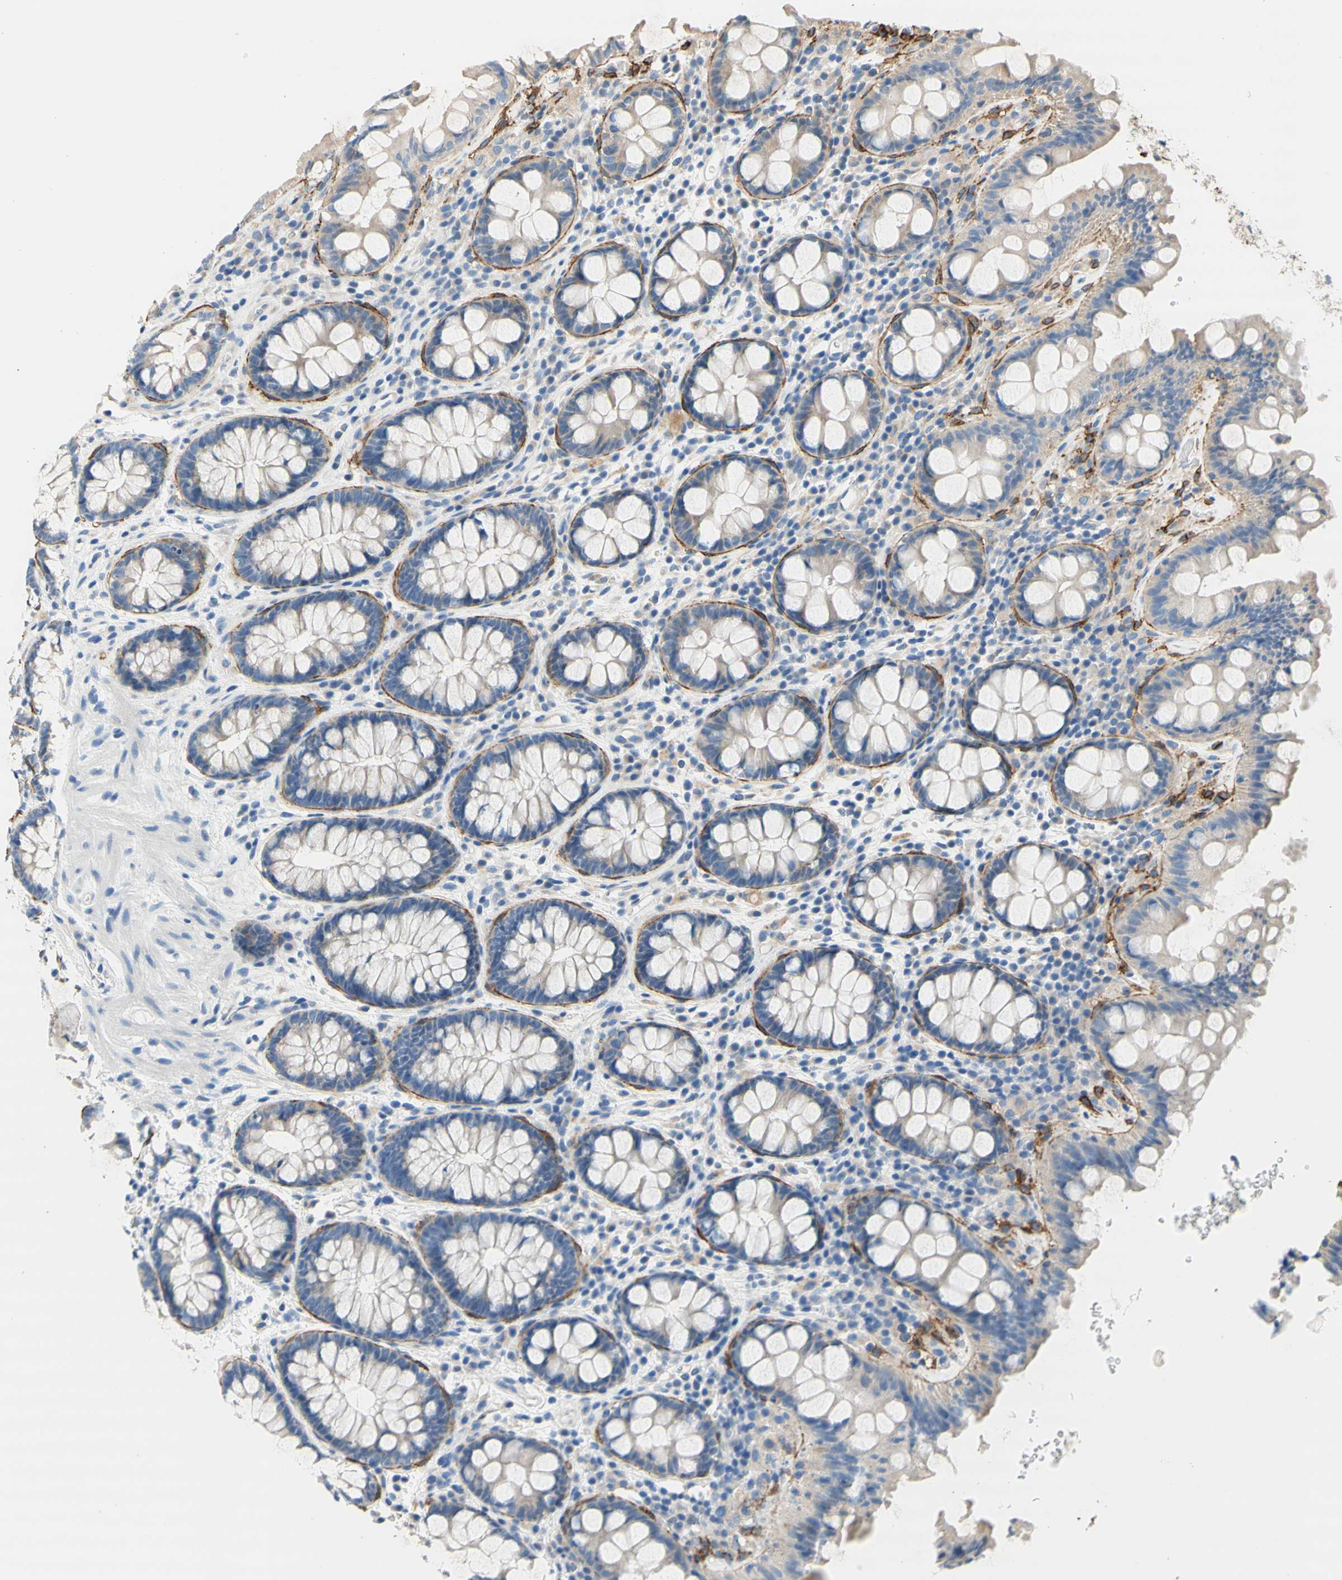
{"staining": {"intensity": "negative", "quantity": "none", "location": "none"}, "tissue": "colon", "cell_type": "Endothelial cells", "image_type": "normal", "snomed": [{"axis": "morphology", "description": "Normal tissue, NOS"}, {"axis": "topography", "description": "Colon"}], "caption": "IHC of benign colon reveals no expression in endothelial cells. (Immunohistochemistry (ihc), brightfield microscopy, high magnification).", "gene": "F3", "patient": {"sex": "female", "age": 80}}